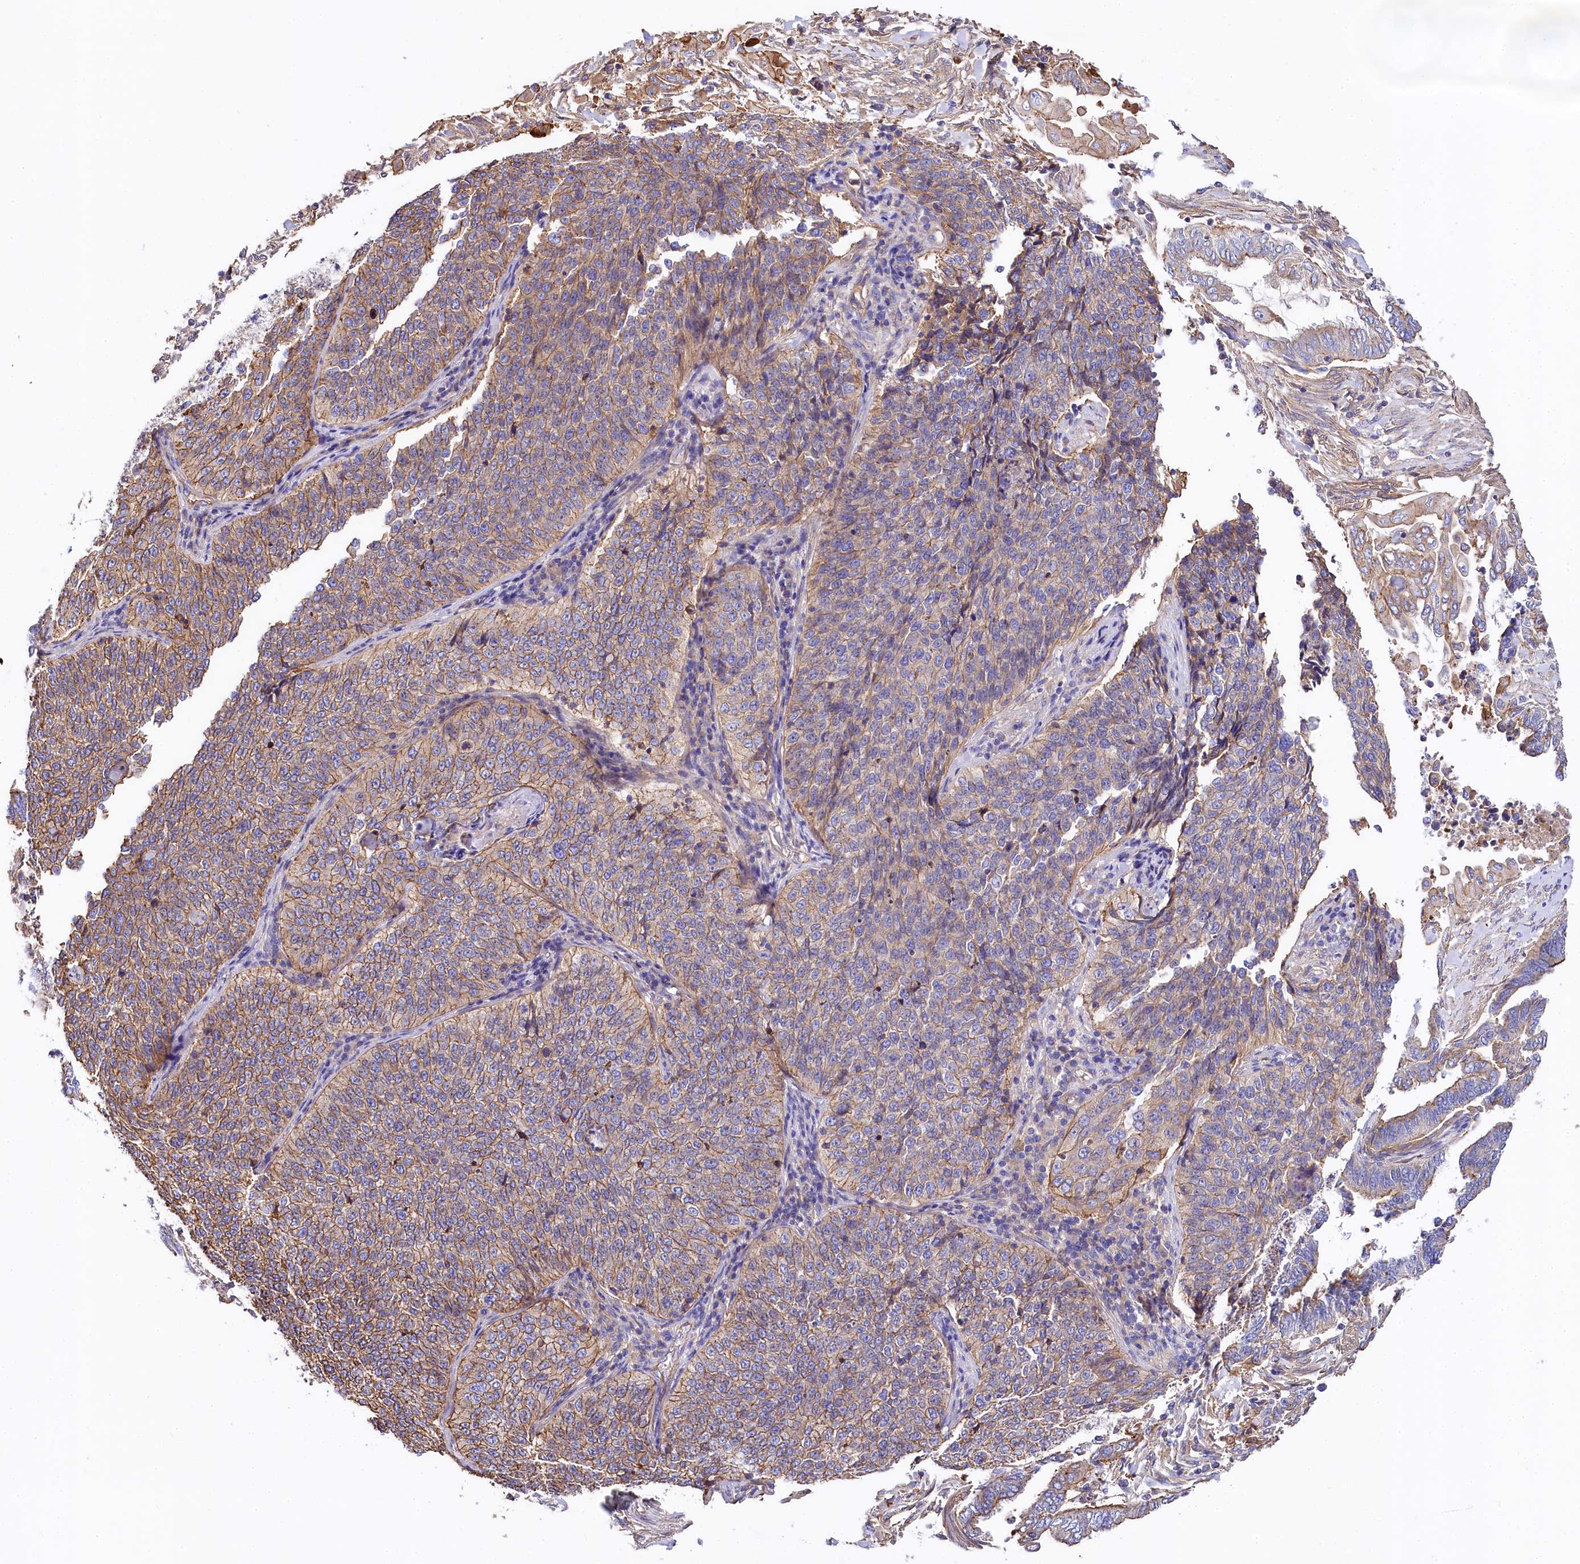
{"staining": {"intensity": "moderate", "quantity": ">75%", "location": "cytoplasmic/membranous"}, "tissue": "cervical cancer", "cell_type": "Tumor cells", "image_type": "cancer", "snomed": [{"axis": "morphology", "description": "Squamous cell carcinoma, NOS"}, {"axis": "topography", "description": "Cervix"}], "caption": "About >75% of tumor cells in human cervical squamous cell carcinoma show moderate cytoplasmic/membranous protein expression as visualized by brown immunohistochemical staining.", "gene": "FCHSD2", "patient": {"sex": "female", "age": 35}}